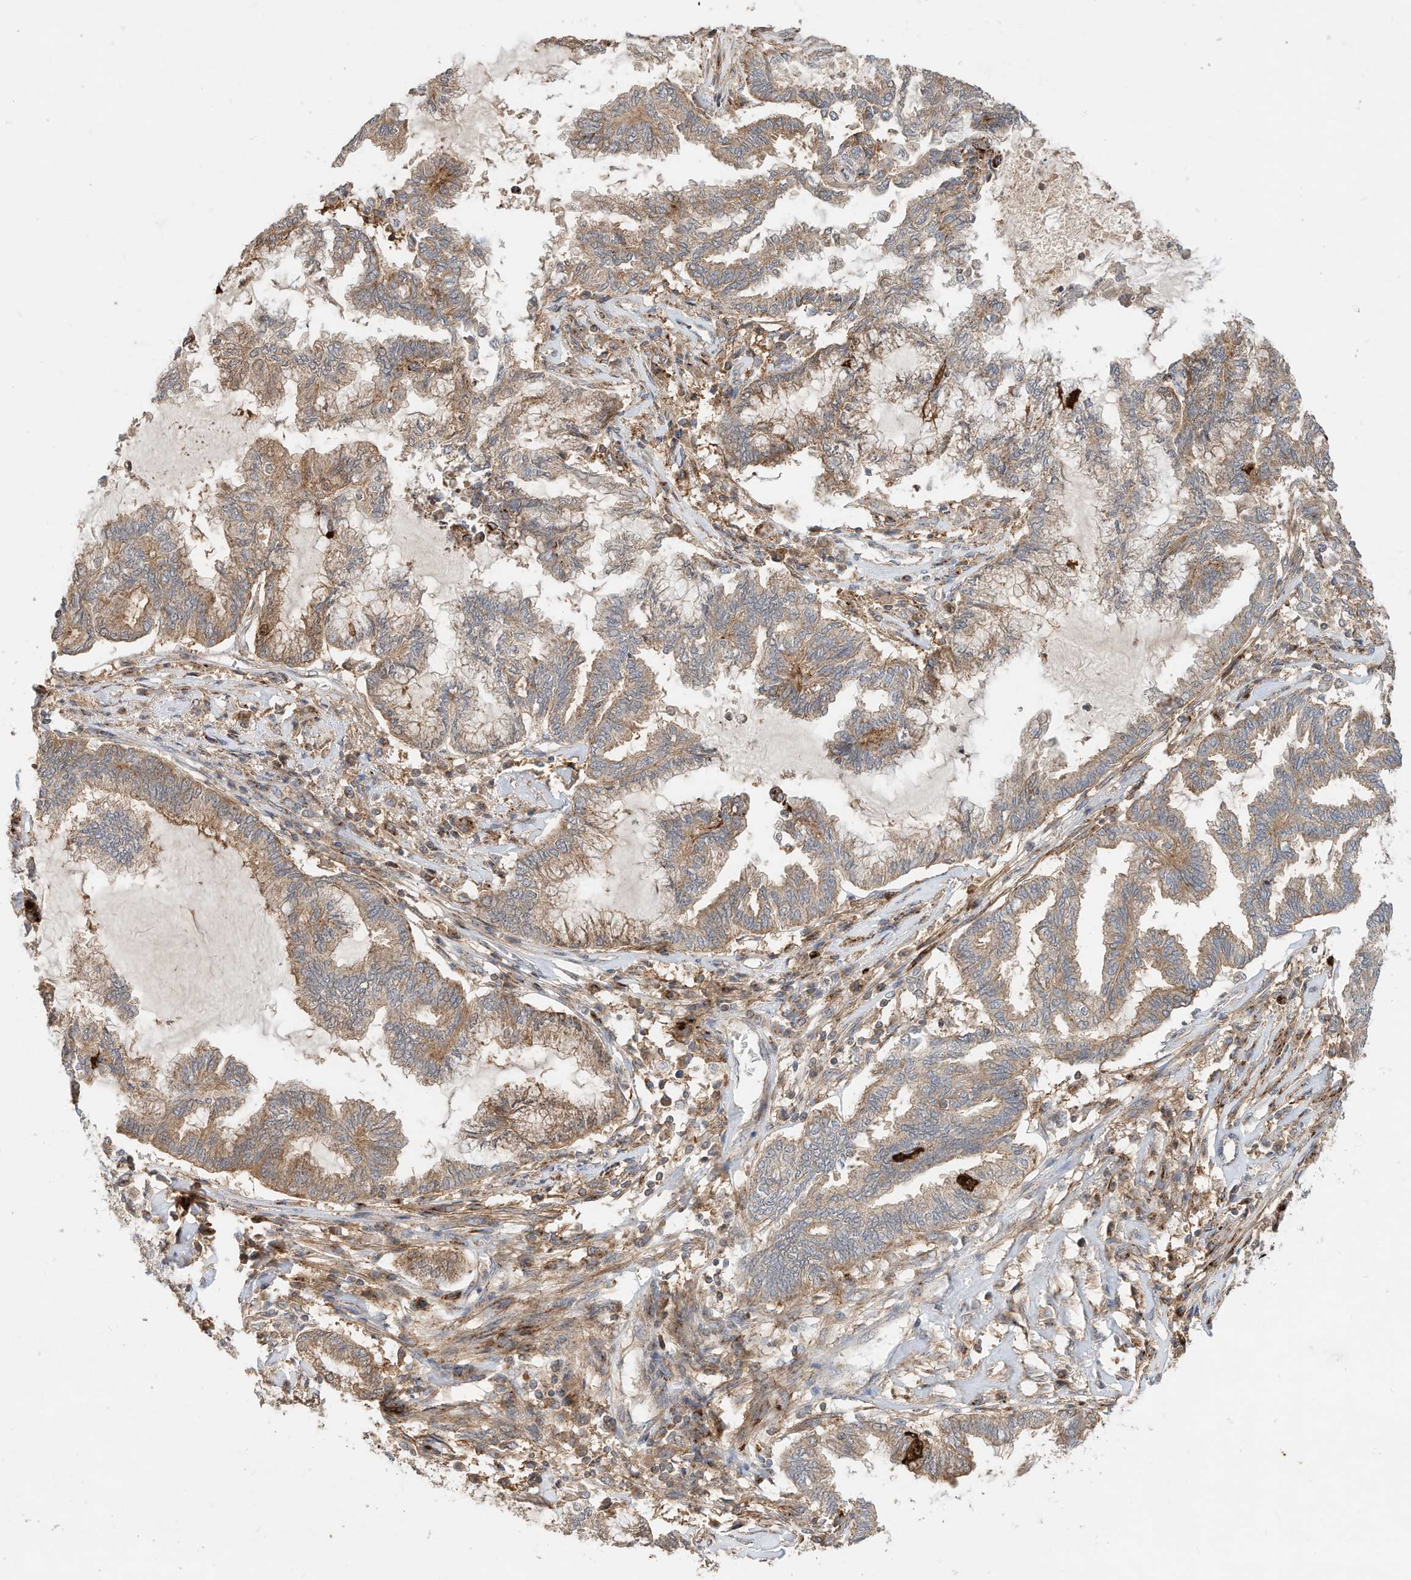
{"staining": {"intensity": "moderate", "quantity": ">75%", "location": "cytoplasmic/membranous"}, "tissue": "endometrial cancer", "cell_type": "Tumor cells", "image_type": "cancer", "snomed": [{"axis": "morphology", "description": "Adenocarcinoma, NOS"}, {"axis": "topography", "description": "Endometrium"}], "caption": "There is medium levels of moderate cytoplasmic/membranous positivity in tumor cells of endometrial cancer, as demonstrated by immunohistochemical staining (brown color).", "gene": "CPAMD8", "patient": {"sex": "female", "age": 86}}